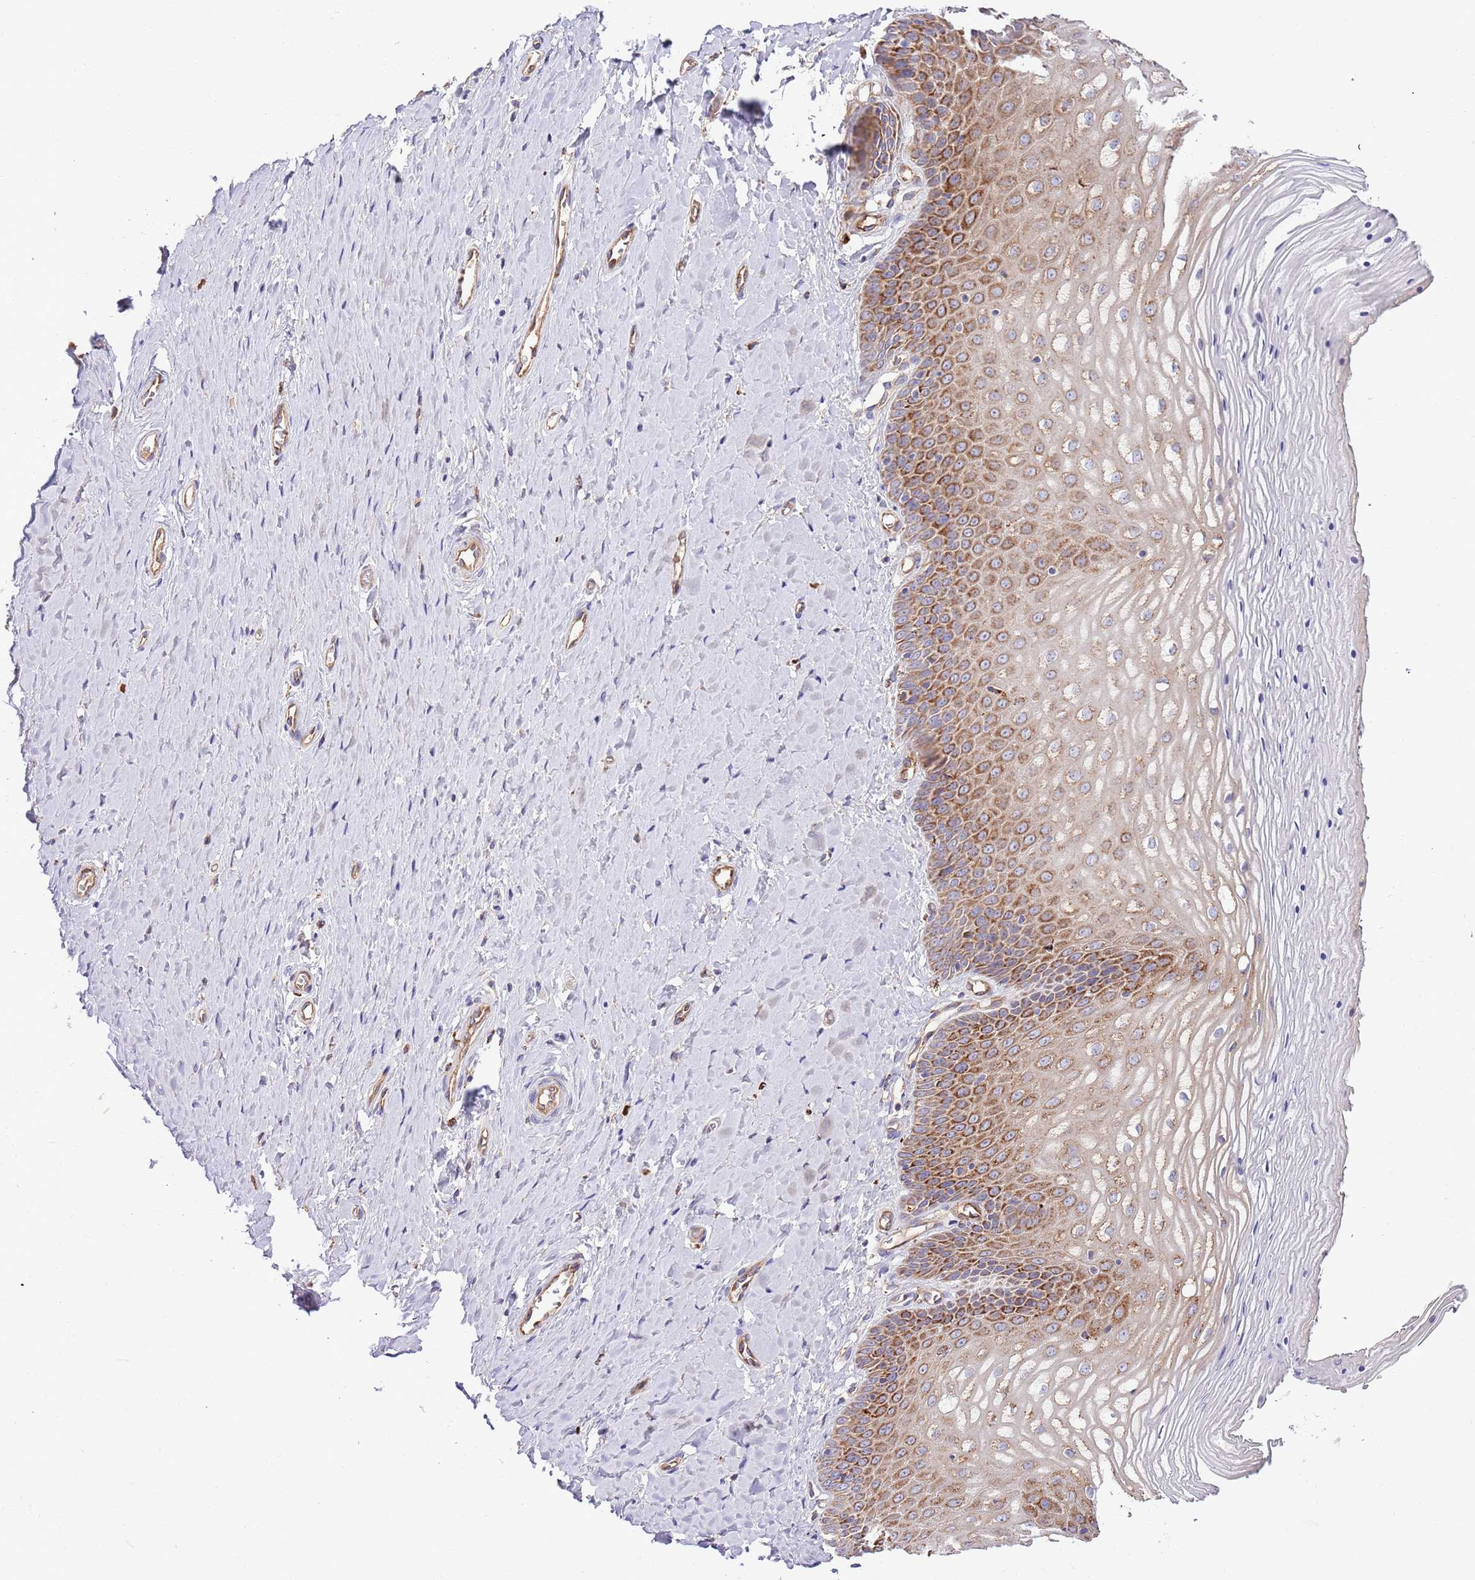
{"staining": {"intensity": "strong", "quantity": "<25%", "location": "cytoplasmic/membranous"}, "tissue": "vagina", "cell_type": "Squamous epithelial cells", "image_type": "normal", "snomed": [{"axis": "morphology", "description": "Normal tissue, NOS"}, {"axis": "topography", "description": "Vagina"}], "caption": "Immunohistochemical staining of benign vagina displays <25% levels of strong cytoplasmic/membranous protein positivity in approximately <25% of squamous epithelial cells.", "gene": "DOCK6", "patient": {"sex": "female", "age": 65}}